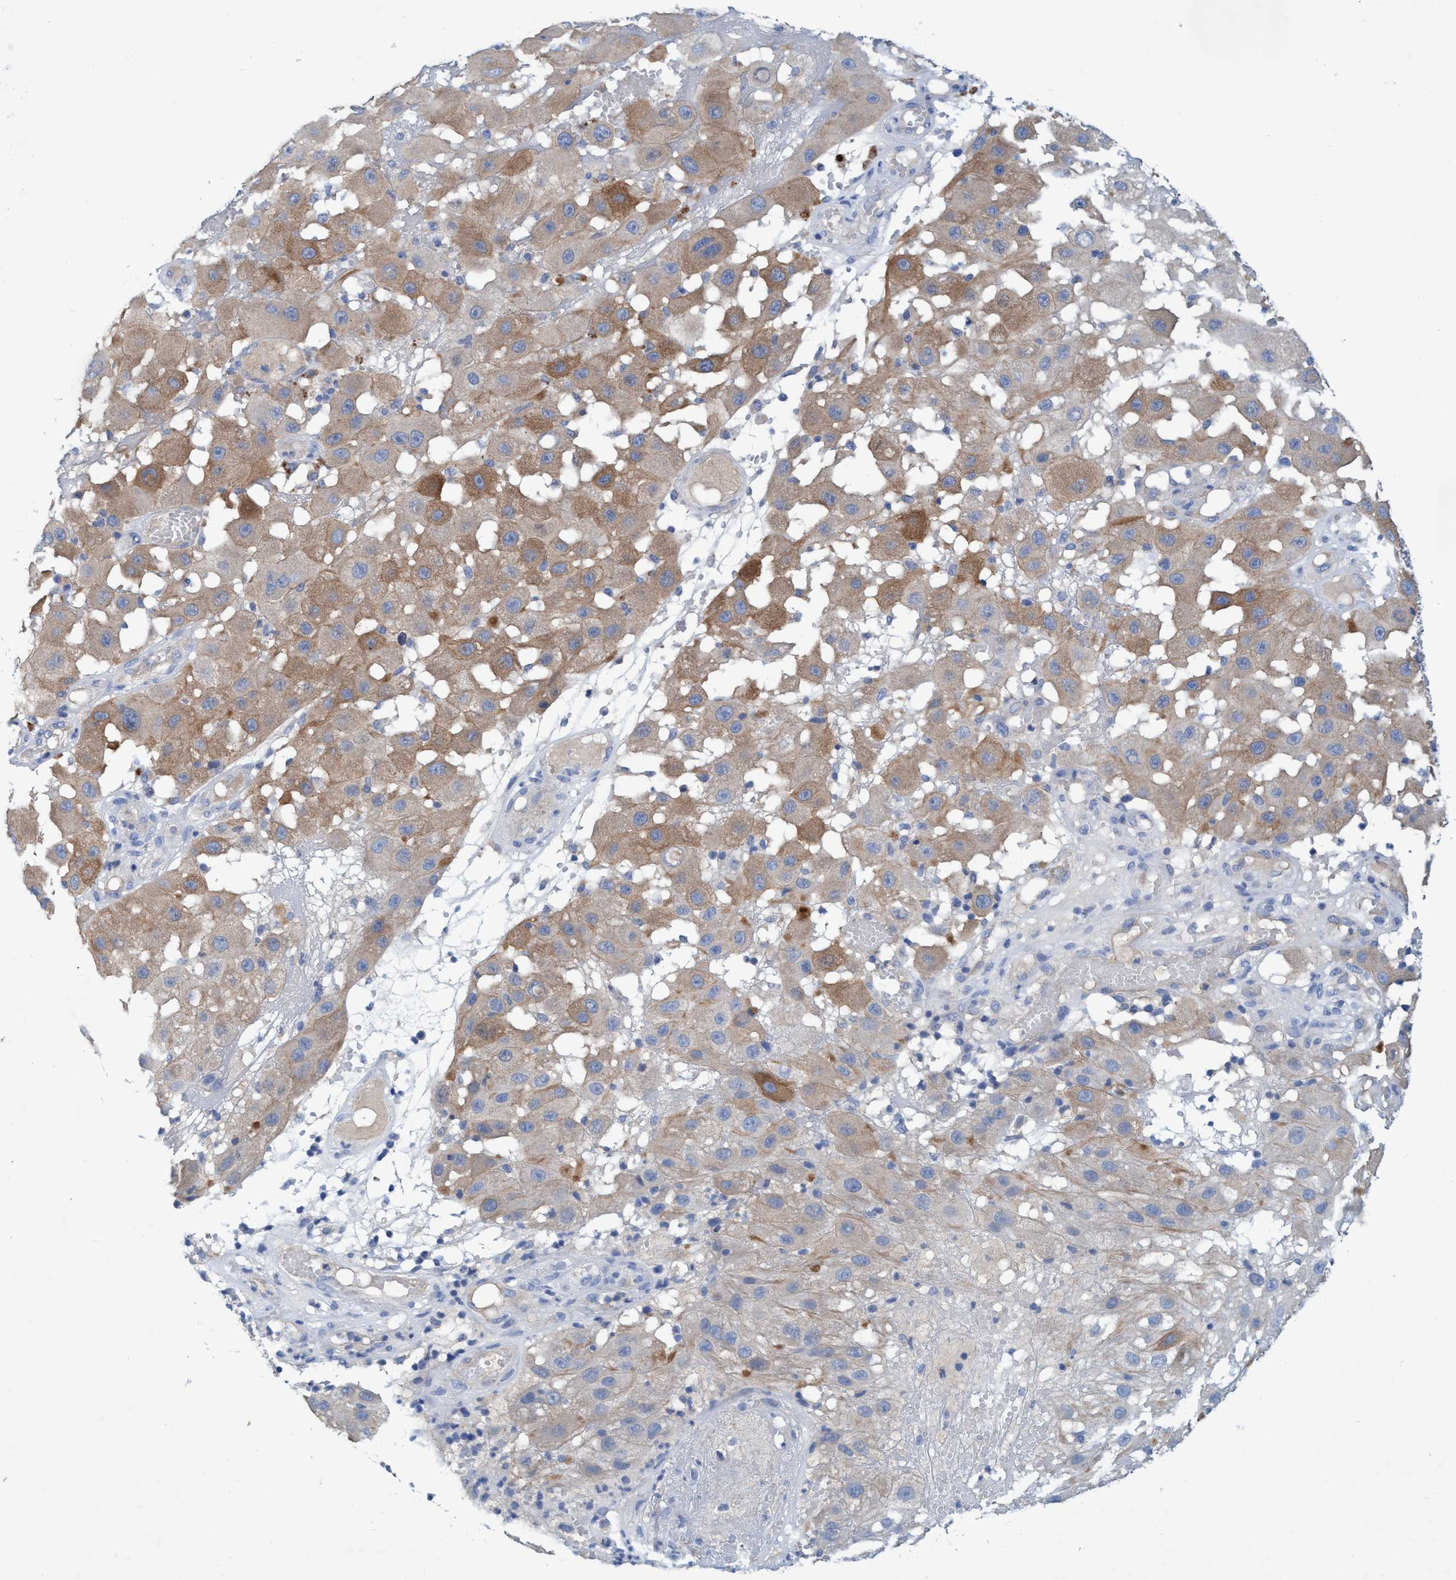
{"staining": {"intensity": "moderate", "quantity": ">75%", "location": "cytoplasmic/membranous"}, "tissue": "melanoma", "cell_type": "Tumor cells", "image_type": "cancer", "snomed": [{"axis": "morphology", "description": "Malignant melanoma, NOS"}, {"axis": "topography", "description": "Skin"}], "caption": "The immunohistochemical stain shows moderate cytoplasmic/membranous positivity in tumor cells of malignant melanoma tissue.", "gene": "GULP1", "patient": {"sex": "female", "age": 81}}